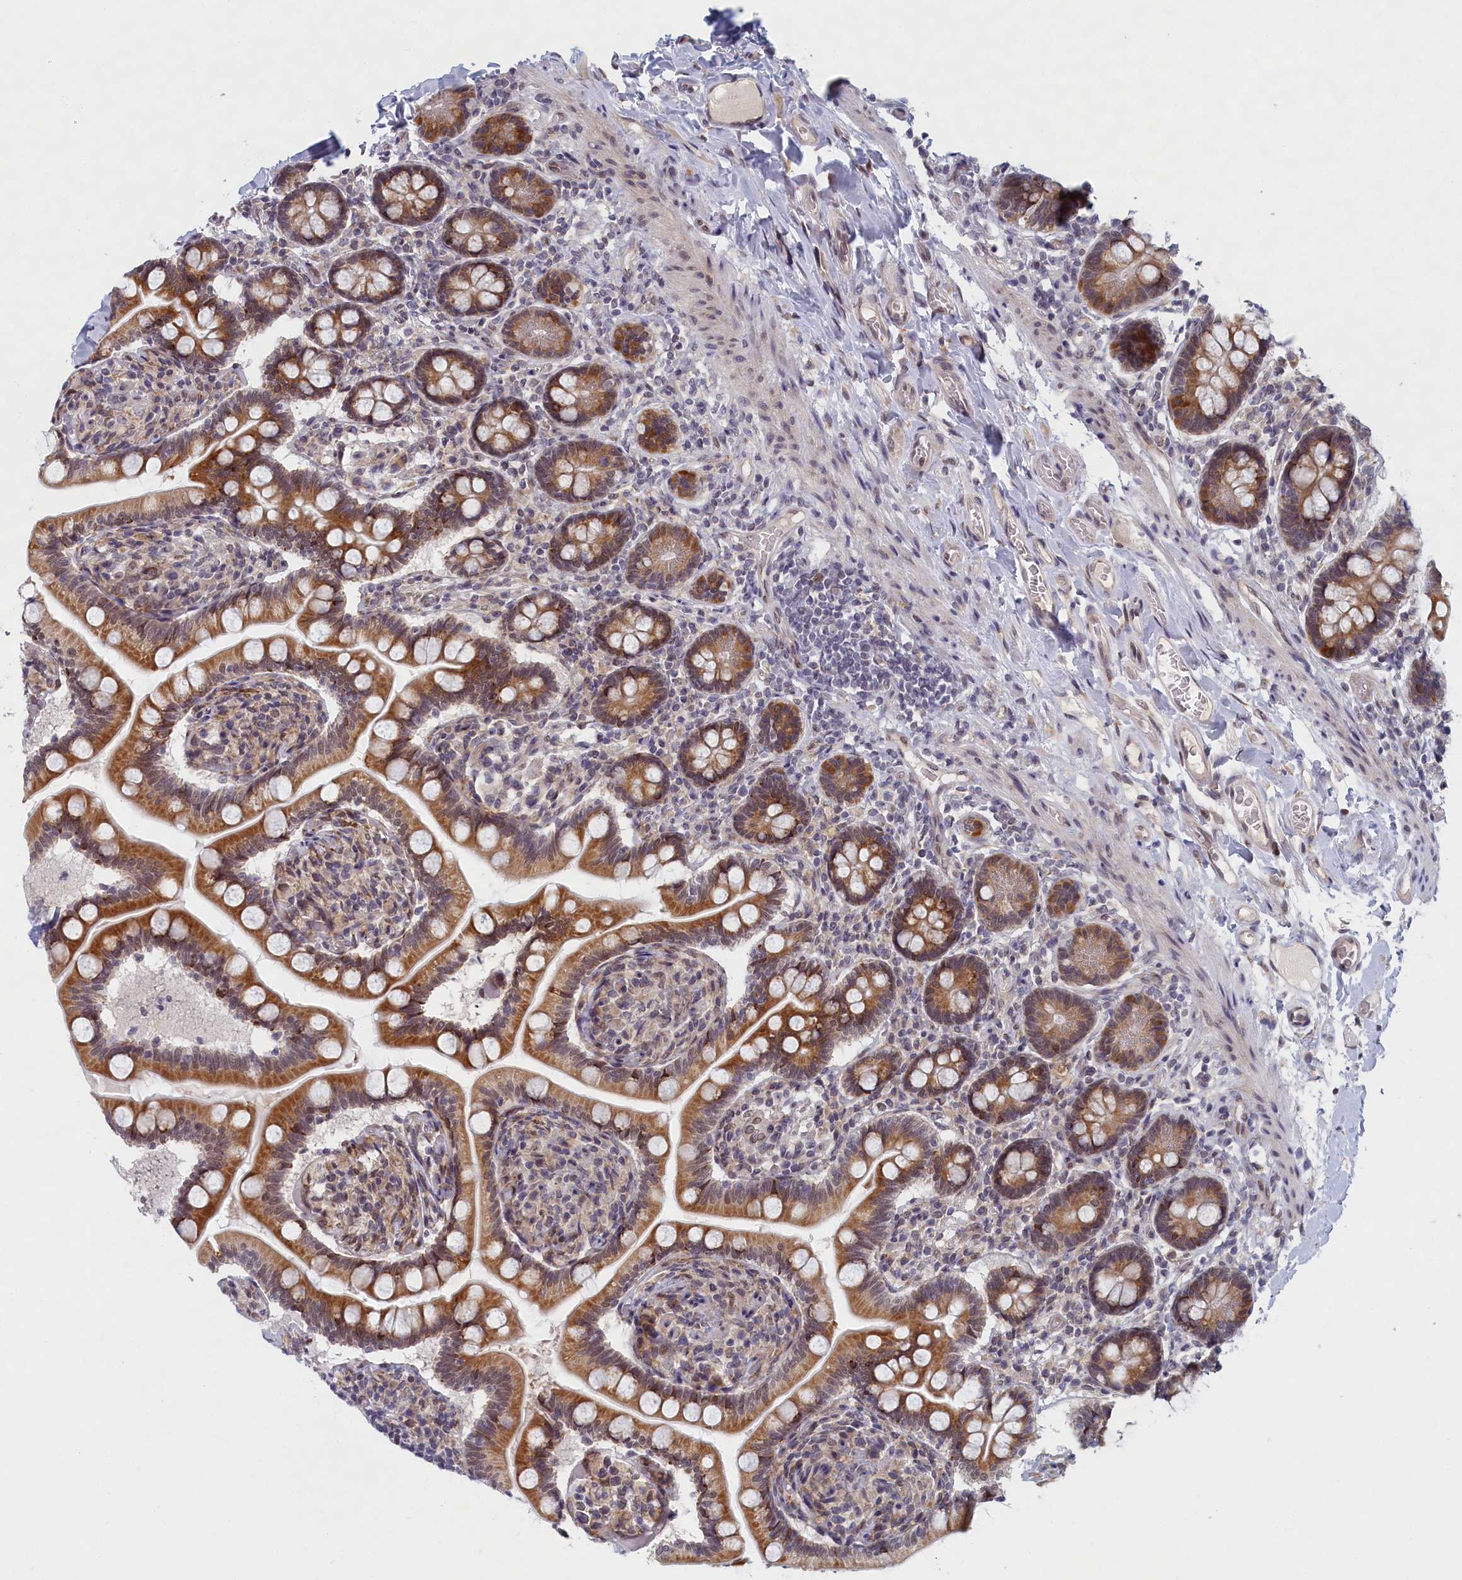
{"staining": {"intensity": "moderate", "quantity": ">75%", "location": "cytoplasmic/membranous,nuclear"}, "tissue": "small intestine", "cell_type": "Glandular cells", "image_type": "normal", "snomed": [{"axis": "morphology", "description": "Normal tissue, NOS"}, {"axis": "topography", "description": "Small intestine"}], "caption": "Immunohistochemistry (IHC) micrograph of benign small intestine: small intestine stained using IHC exhibits medium levels of moderate protein expression localized specifically in the cytoplasmic/membranous,nuclear of glandular cells, appearing as a cytoplasmic/membranous,nuclear brown color.", "gene": "DNAJC17", "patient": {"sex": "female", "age": 64}}